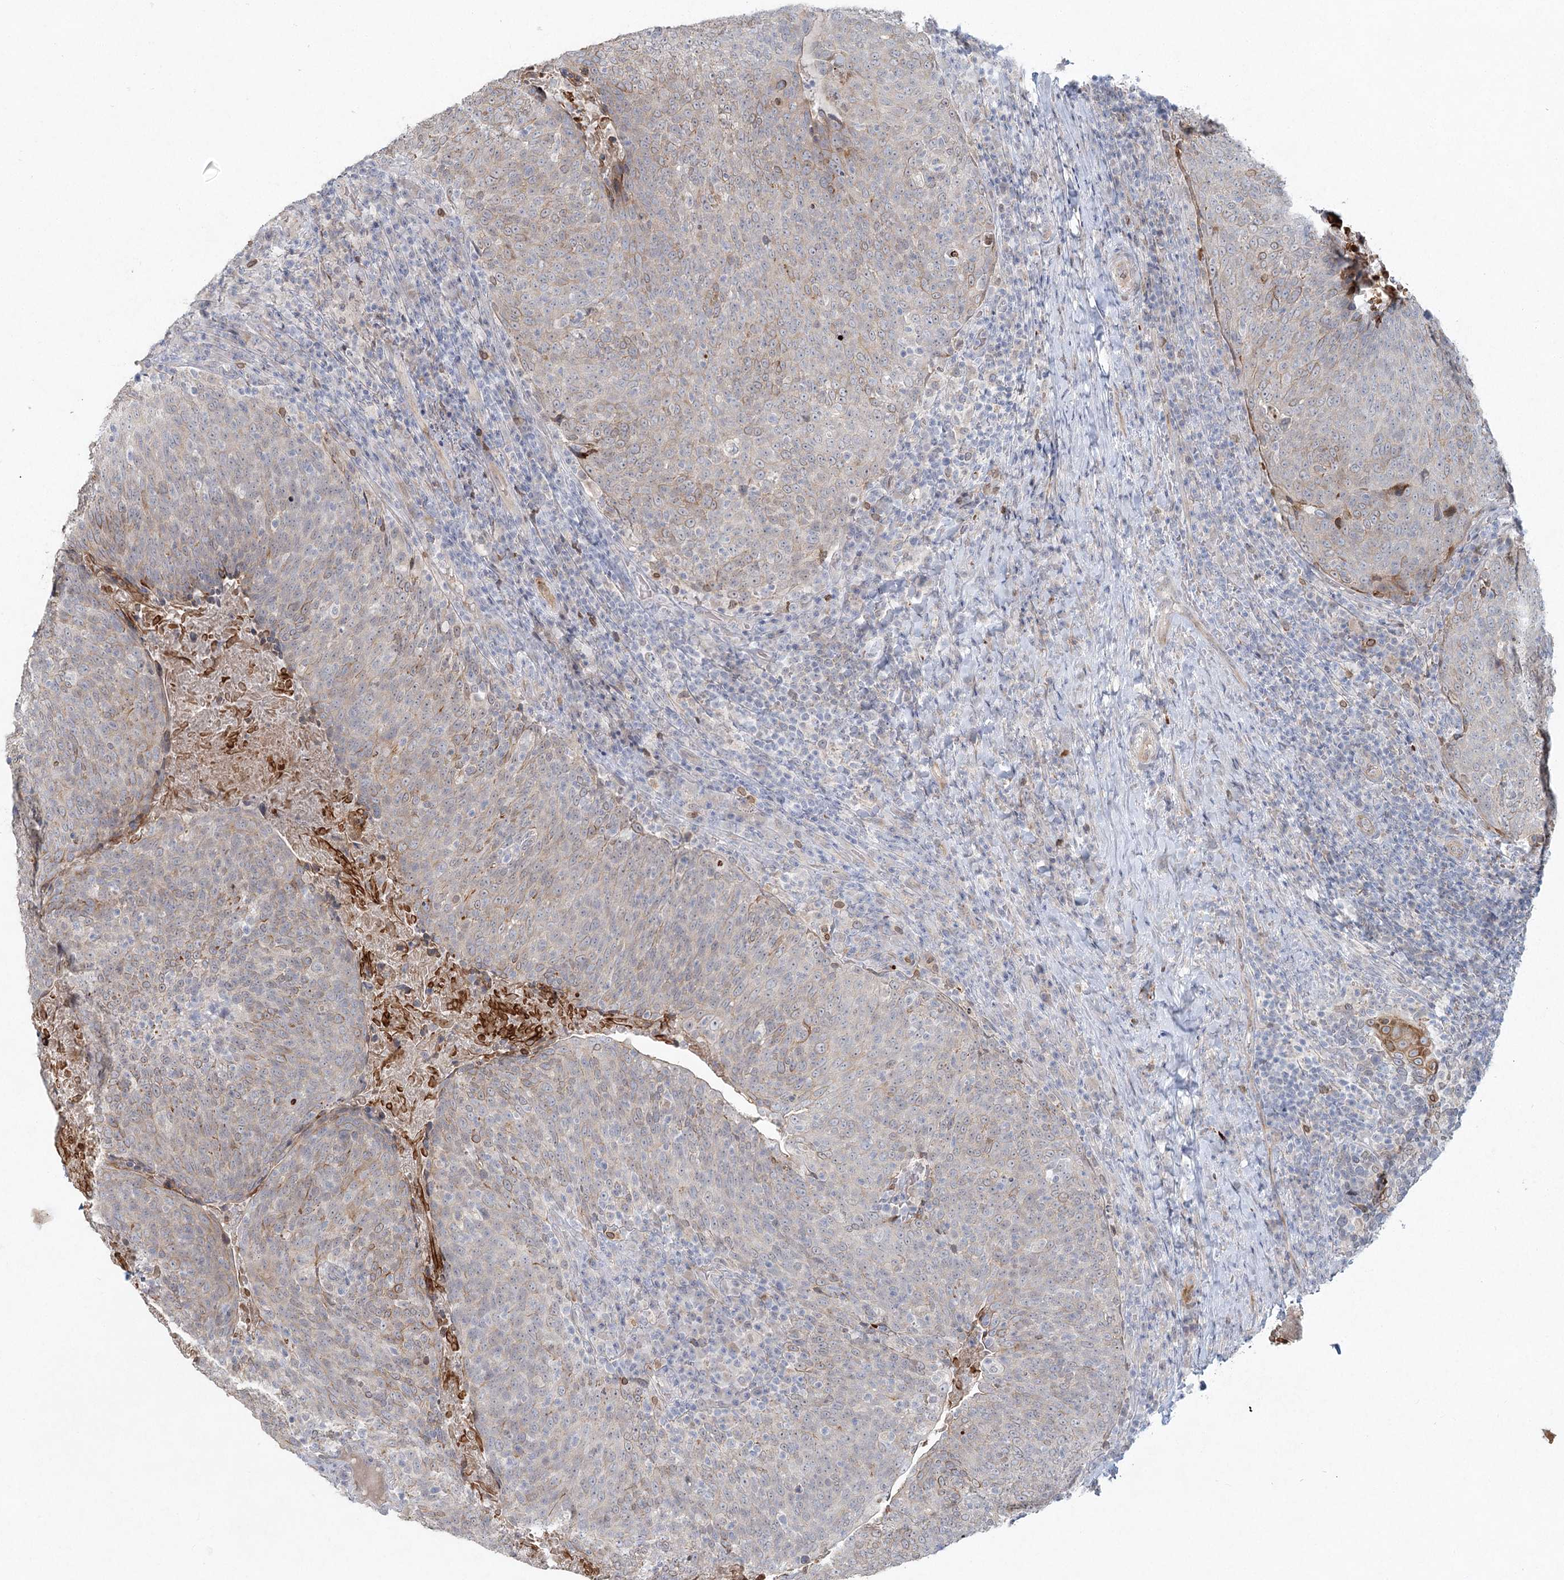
{"staining": {"intensity": "weak", "quantity": "<25%", "location": "cytoplasmic/membranous"}, "tissue": "head and neck cancer", "cell_type": "Tumor cells", "image_type": "cancer", "snomed": [{"axis": "morphology", "description": "Squamous cell carcinoma, NOS"}, {"axis": "morphology", "description": "Squamous cell carcinoma, metastatic, NOS"}, {"axis": "topography", "description": "Lymph node"}, {"axis": "topography", "description": "Head-Neck"}], "caption": "The photomicrograph demonstrates no staining of tumor cells in head and neck squamous cell carcinoma. (Brightfield microscopy of DAB immunohistochemistry (IHC) at high magnification).", "gene": "LRP2BP", "patient": {"sex": "male", "age": 62}}